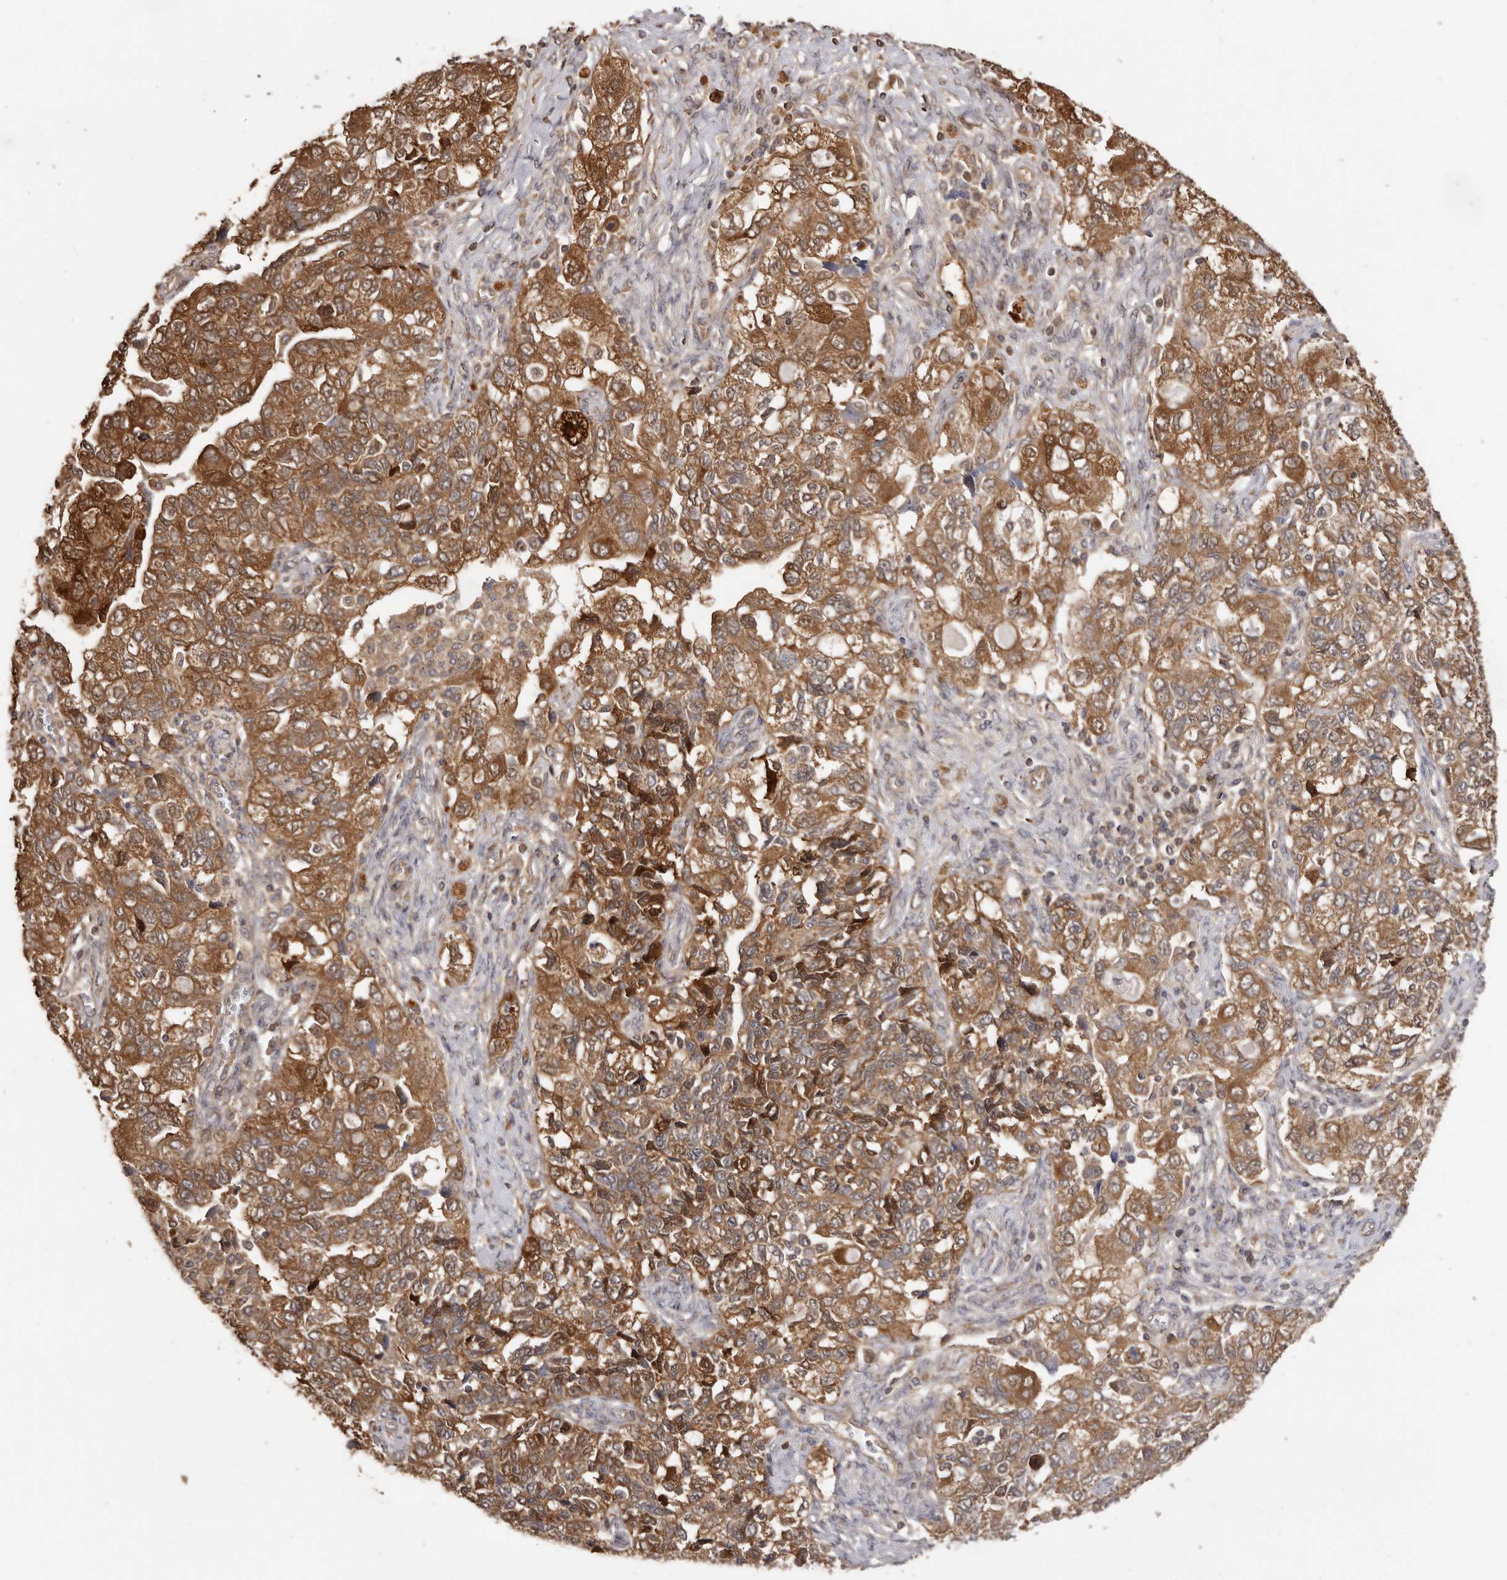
{"staining": {"intensity": "moderate", "quantity": ">75%", "location": "cytoplasmic/membranous"}, "tissue": "ovarian cancer", "cell_type": "Tumor cells", "image_type": "cancer", "snomed": [{"axis": "morphology", "description": "Carcinoma, NOS"}, {"axis": "morphology", "description": "Cystadenocarcinoma, serous, NOS"}, {"axis": "topography", "description": "Ovary"}], "caption": "Ovarian cancer stained with a protein marker reveals moderate staining in tumor cells.", "gene": "COQ8B", "patient": {"sex": "female", "age": 69}}